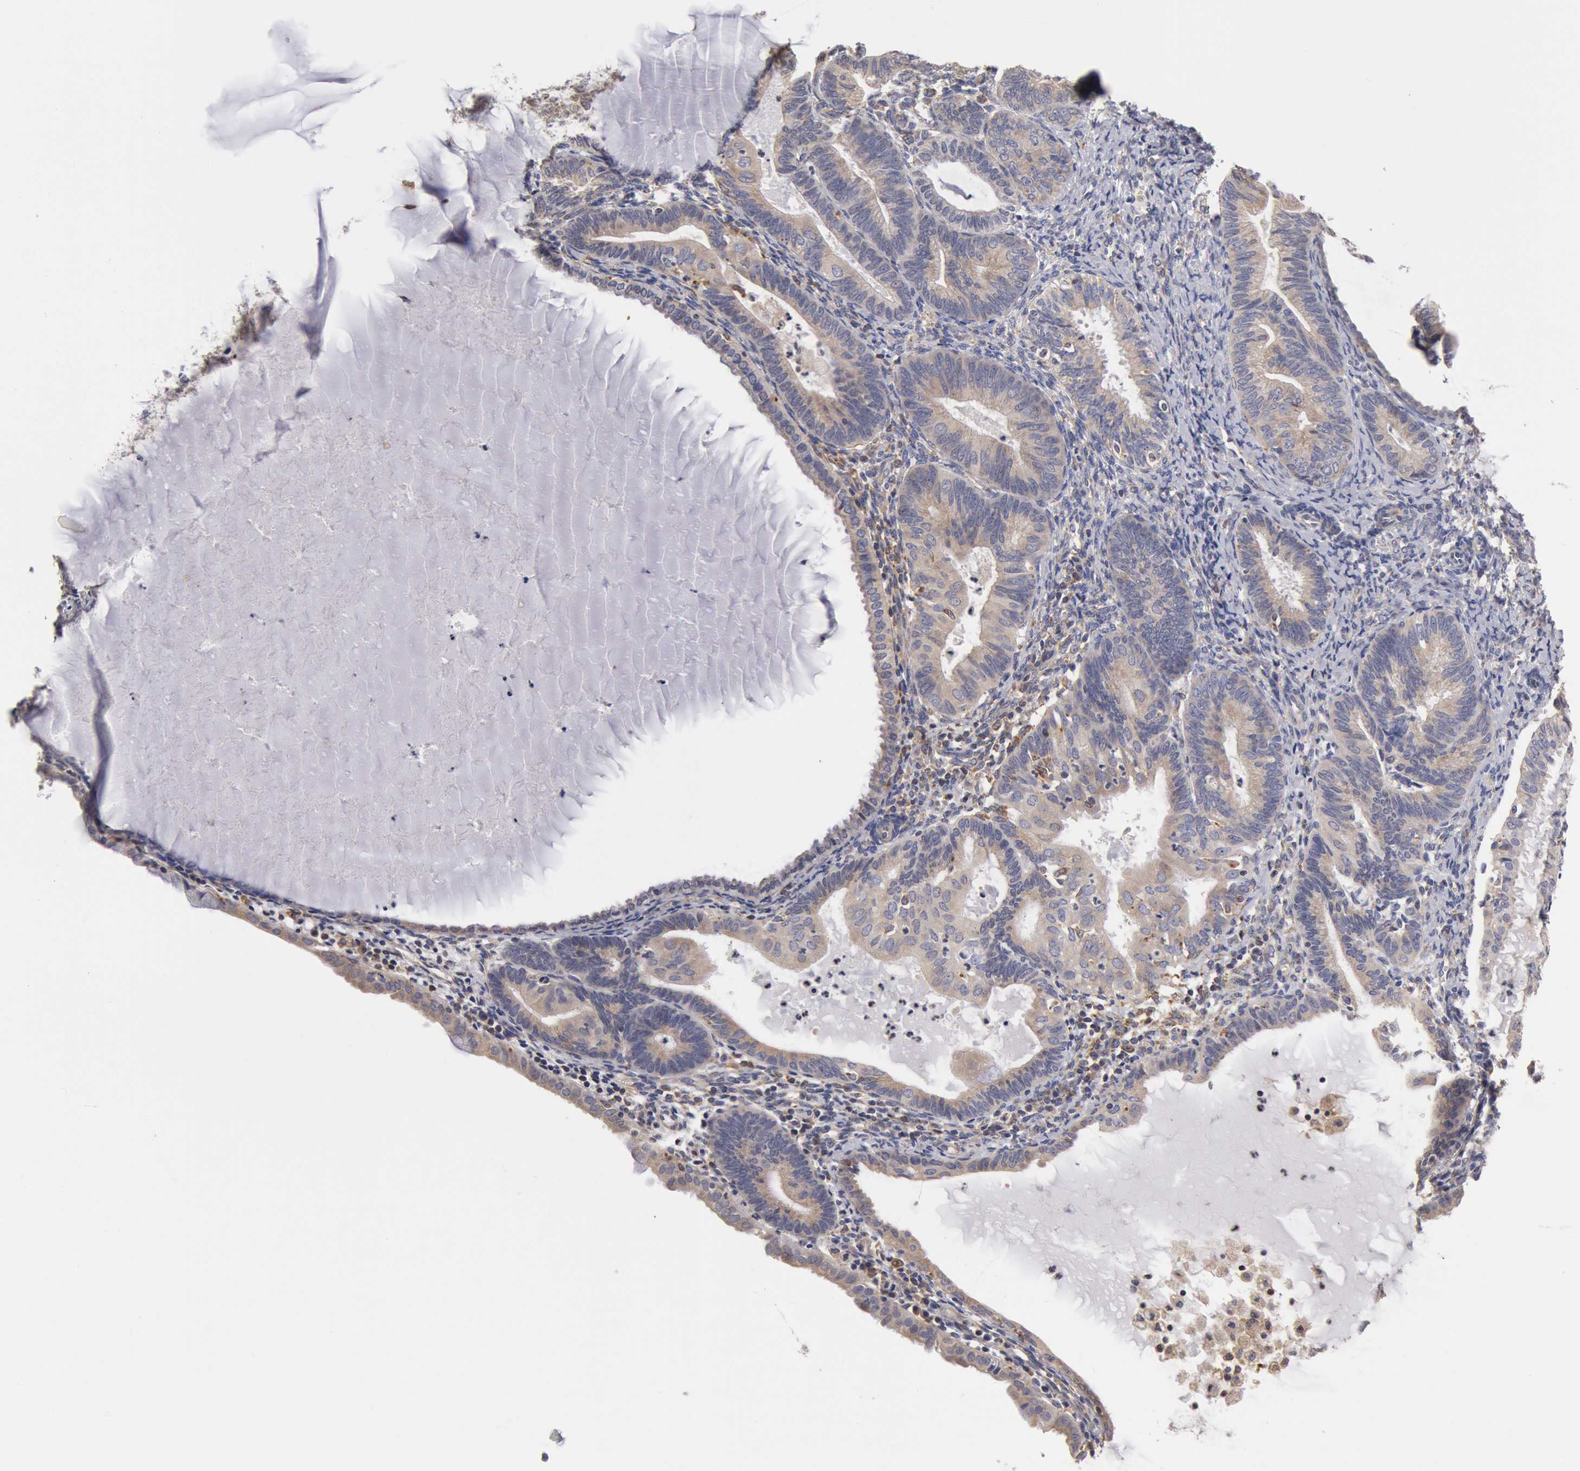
{"staining": {"intensity": "weak", "quantity": ">75%", "location": "cytoplasmic/membranous"}, "tissue": "endometrial cancer", "cell_type": "Tumor cells", "image_type": "cancer", "snomed": [{"axis": "morphology", "description": "Adenocarcinoma, NOS"}, {"axis": "topography", "description": "Endometrium"}], "caption": "This image demonstrates immunohistochemistry staining of human endometrial cancer, with low weak cytoplasmic/membranous positivity in about >75% of tumor cells.", "gene": "OSBPL8", "patient": {"sex": "female", "age": 63}}